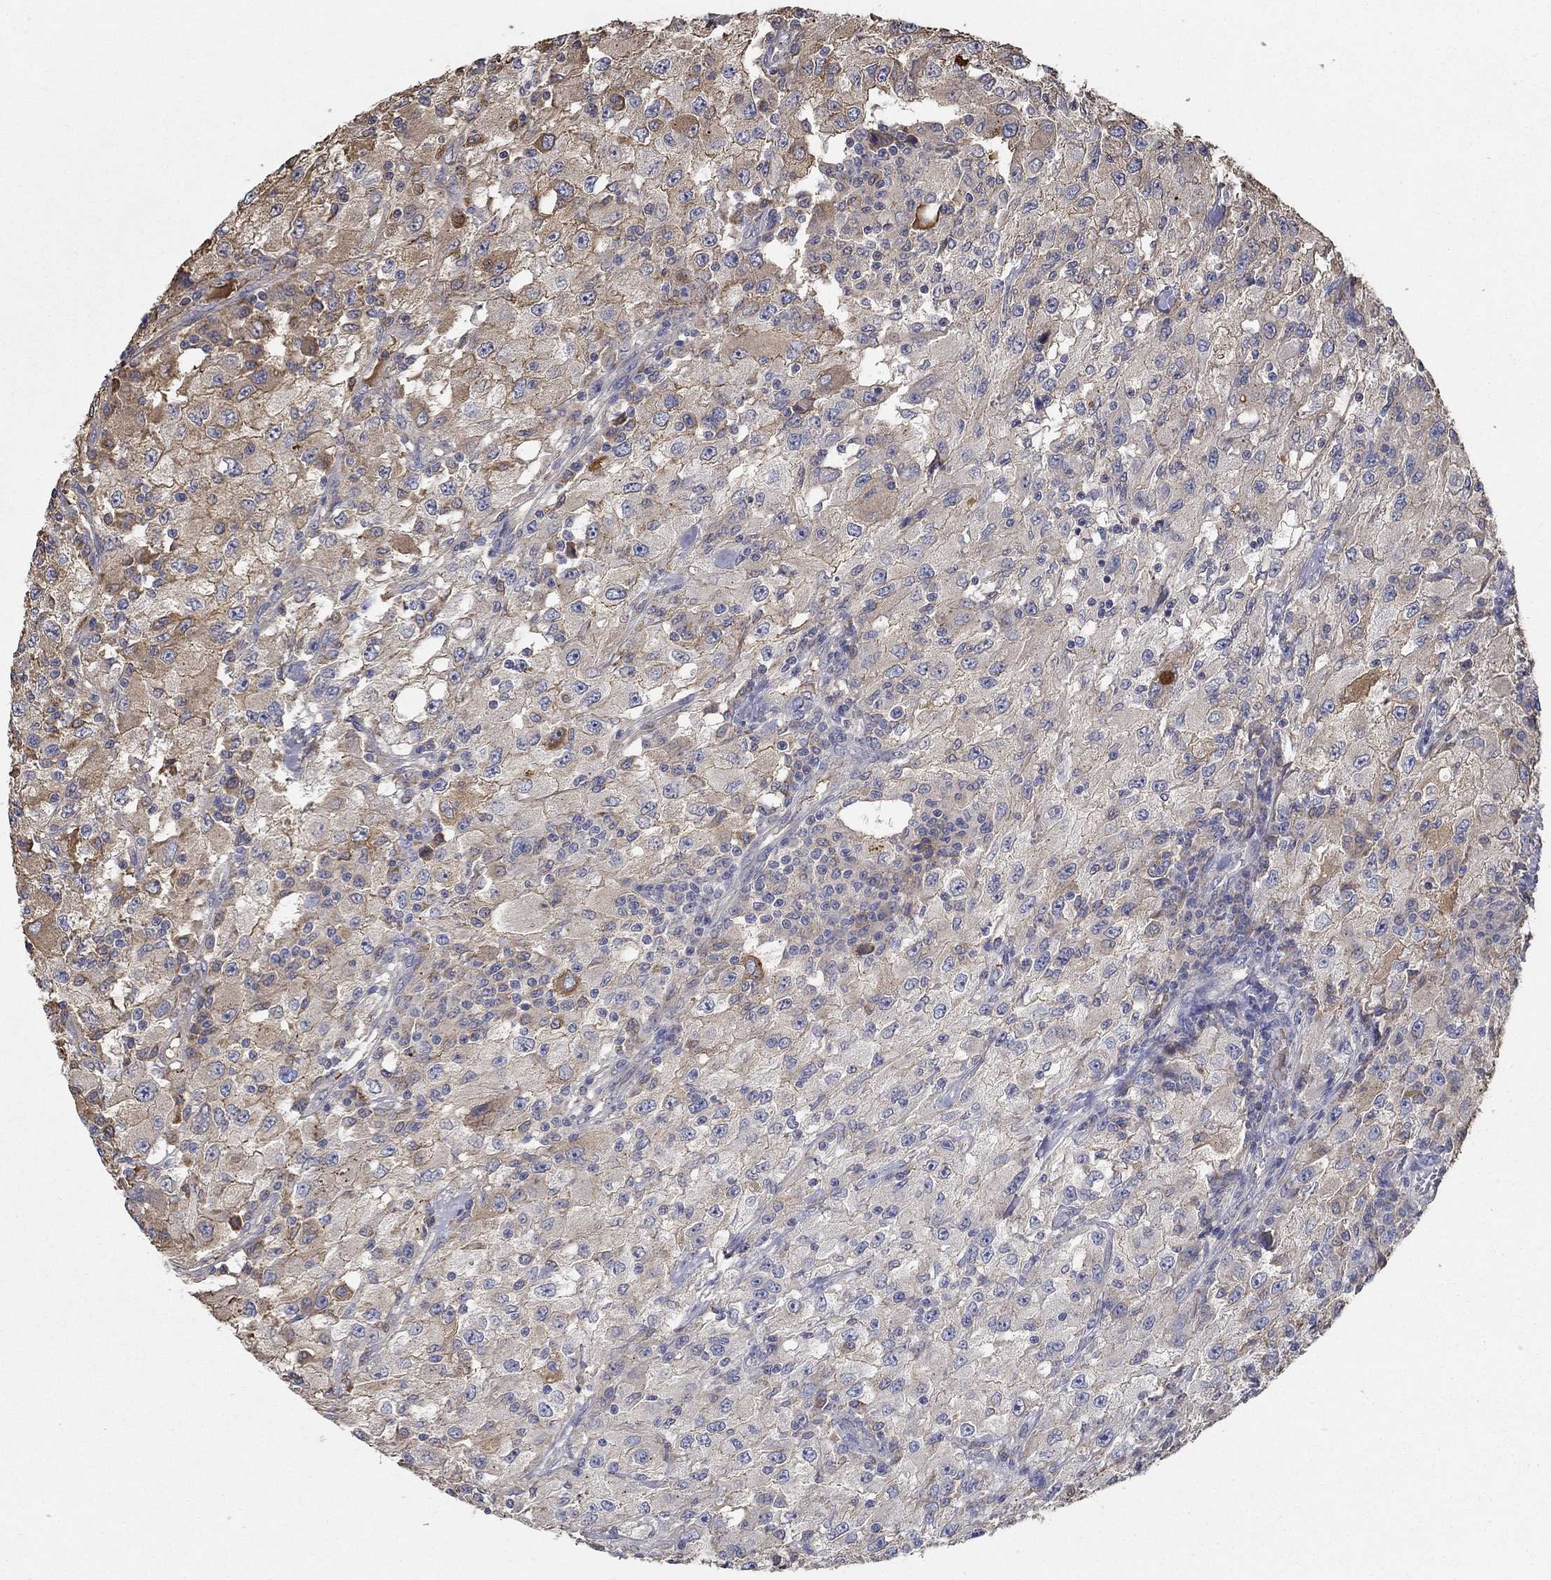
{"staining": {"intensity": "moderate", "quantity": "<25%", "location": "cytoplasmic/membranous"}, "tissue": "renal cancer", "cell_type": "Tumor cells", "image_type": "cancer", "snomed": [{"axis": "morphology", "description": "Adenocarcinoma, NOS"}, {"axis": "topography", "description": "Kidney"}], "caption": "Immunohistochemical staining of human adenocarcinoma (renal) displays low levels of moderate cytoplasmic/membranous positivity in about <25% of tumor cells. (brown staining indicates protein expression, while blue staining denotes nuclei).", "gene": "IL10", "patient": {"sex": "female", "age": 67}}